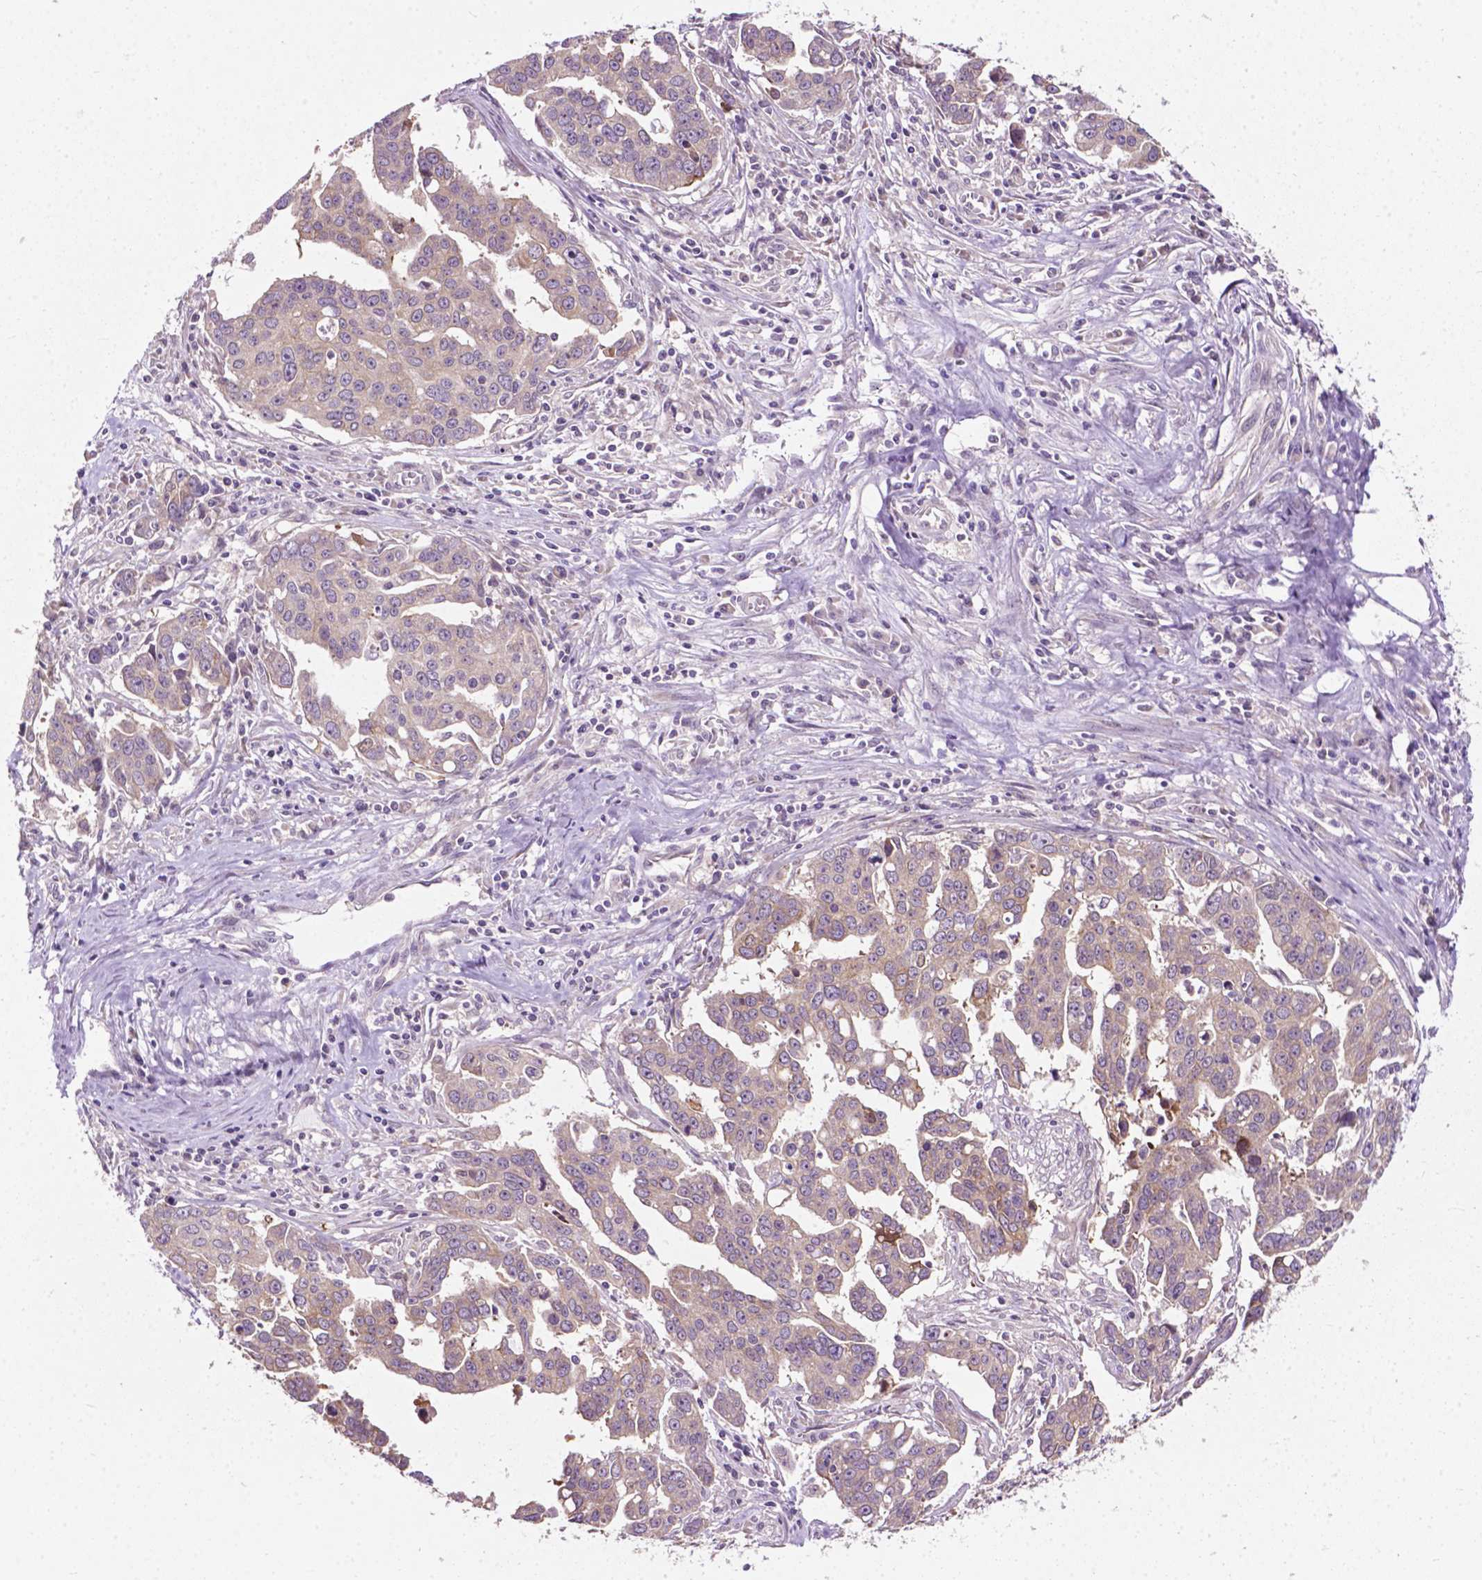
{"staining": {"intensity": "weak", "quantity": "25%-75%", "location": "cytoplasmic/membranous"}, "tissue": "ovarian cancer", "cell_type": "Tumor cells", "image_type": "cancer", "snomed": [{"axis": "morphology", "description": "Carcinoma, endometroid"}, {"axis": "topography", "description": "Ovary"}], "caption": "A high-resolution histopathology image shows immunohistochemistry staining of ovarian cancer, which exhibits weak cytoplasmic/membranous staining in approximately 25%-75% of tumor cells.", "gene": "MZT1", "patient": {"sex": "female", "age": 78}}